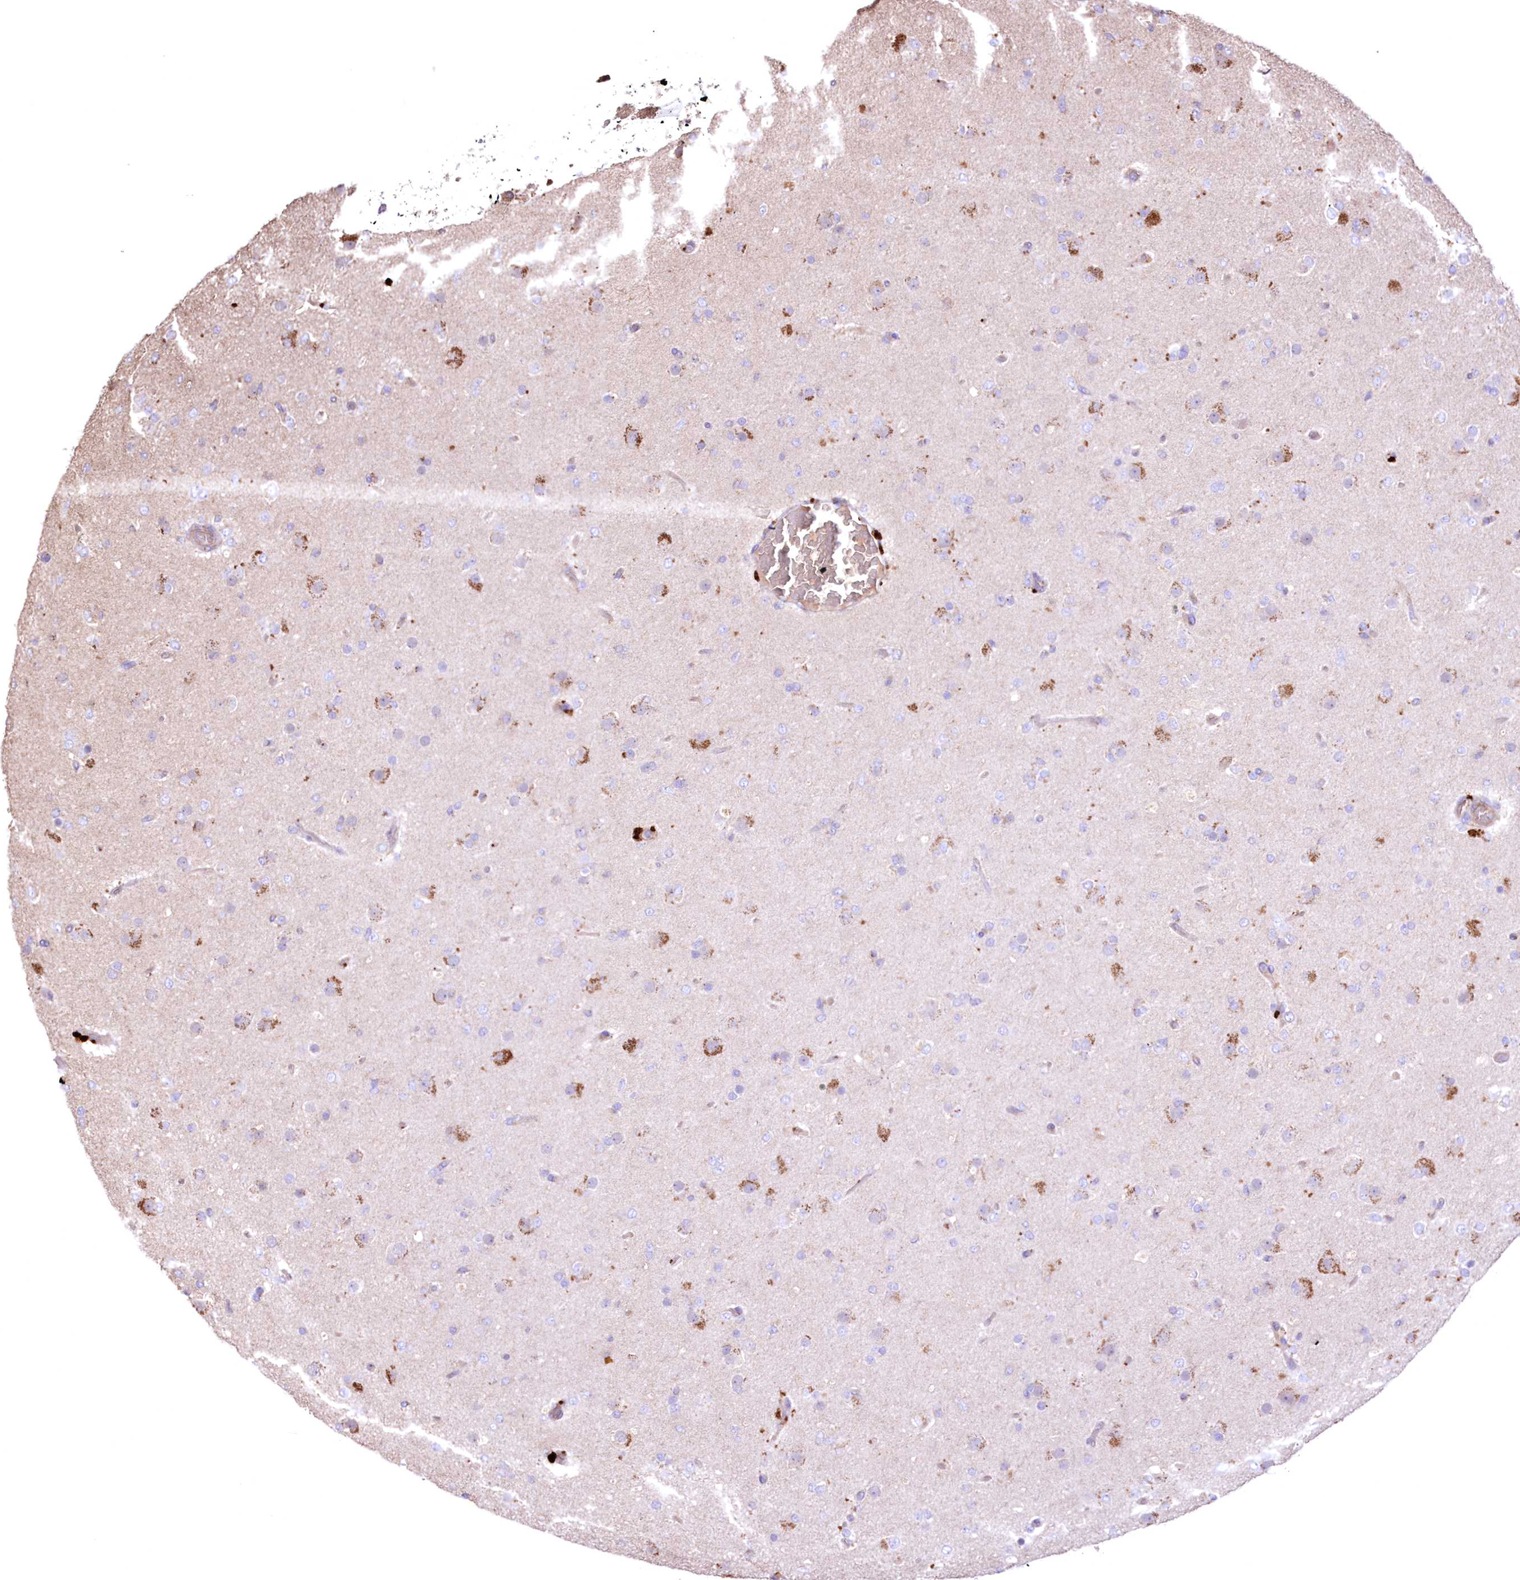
{"staining": {"intensity": "negative", "quantity": "none", "location": "none"}, "tissue": "glioma", "cell_type": "Tumor cells", "image_type": "cancer", "snomed": [{"axis": "morphology", "description": "Glioma, malignant, Low grade"}, {"axis": "topography", "description": "Brain"}], "caption": "Tumor cells are negative for protein expression in human low-grade glioma (malignant). Nuclei are stained in blue.", "gene": "FCHO2", "patient": {"sex": "male", "age": 65}}